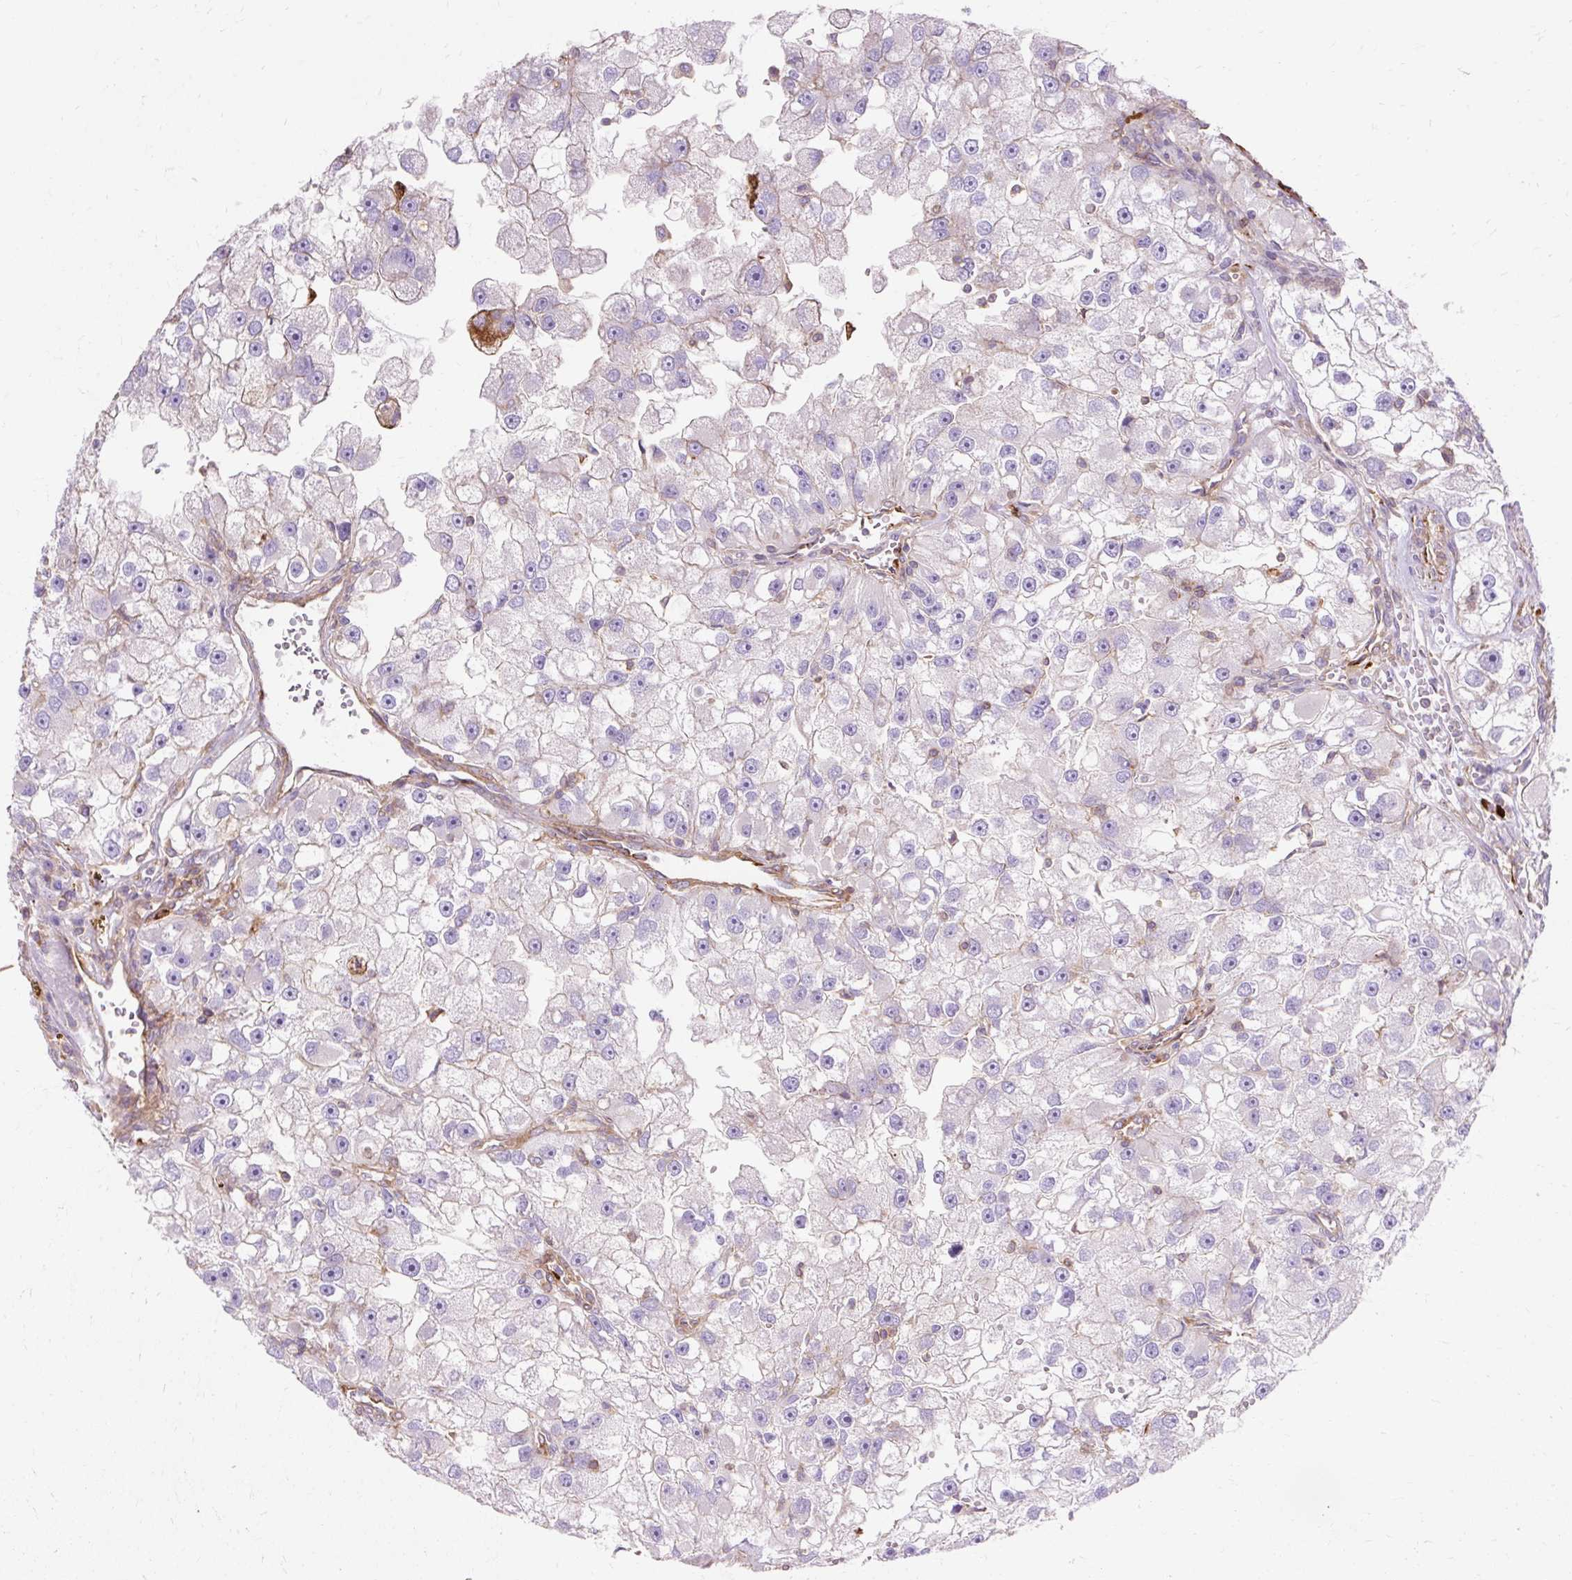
{"staining": {"intensity": "negative", "quantity": "none", "location": "none"}, "tissue": "renal cancer", "cell_type": "Tumor cells", "image_type": "cancer", "snomed": [{"axis": "morphology", "description": "Adenocarcinoma, NOS"}, {"axis": "topography", "description": "Kidney"}], "caption": "Immunohistochemistry image of human renal cancer stained for a protein (brown), which reveals no positivity in tumor cells.", "gene": "TBC1D2B", "patient": {"sex": "male", "age": 63}}